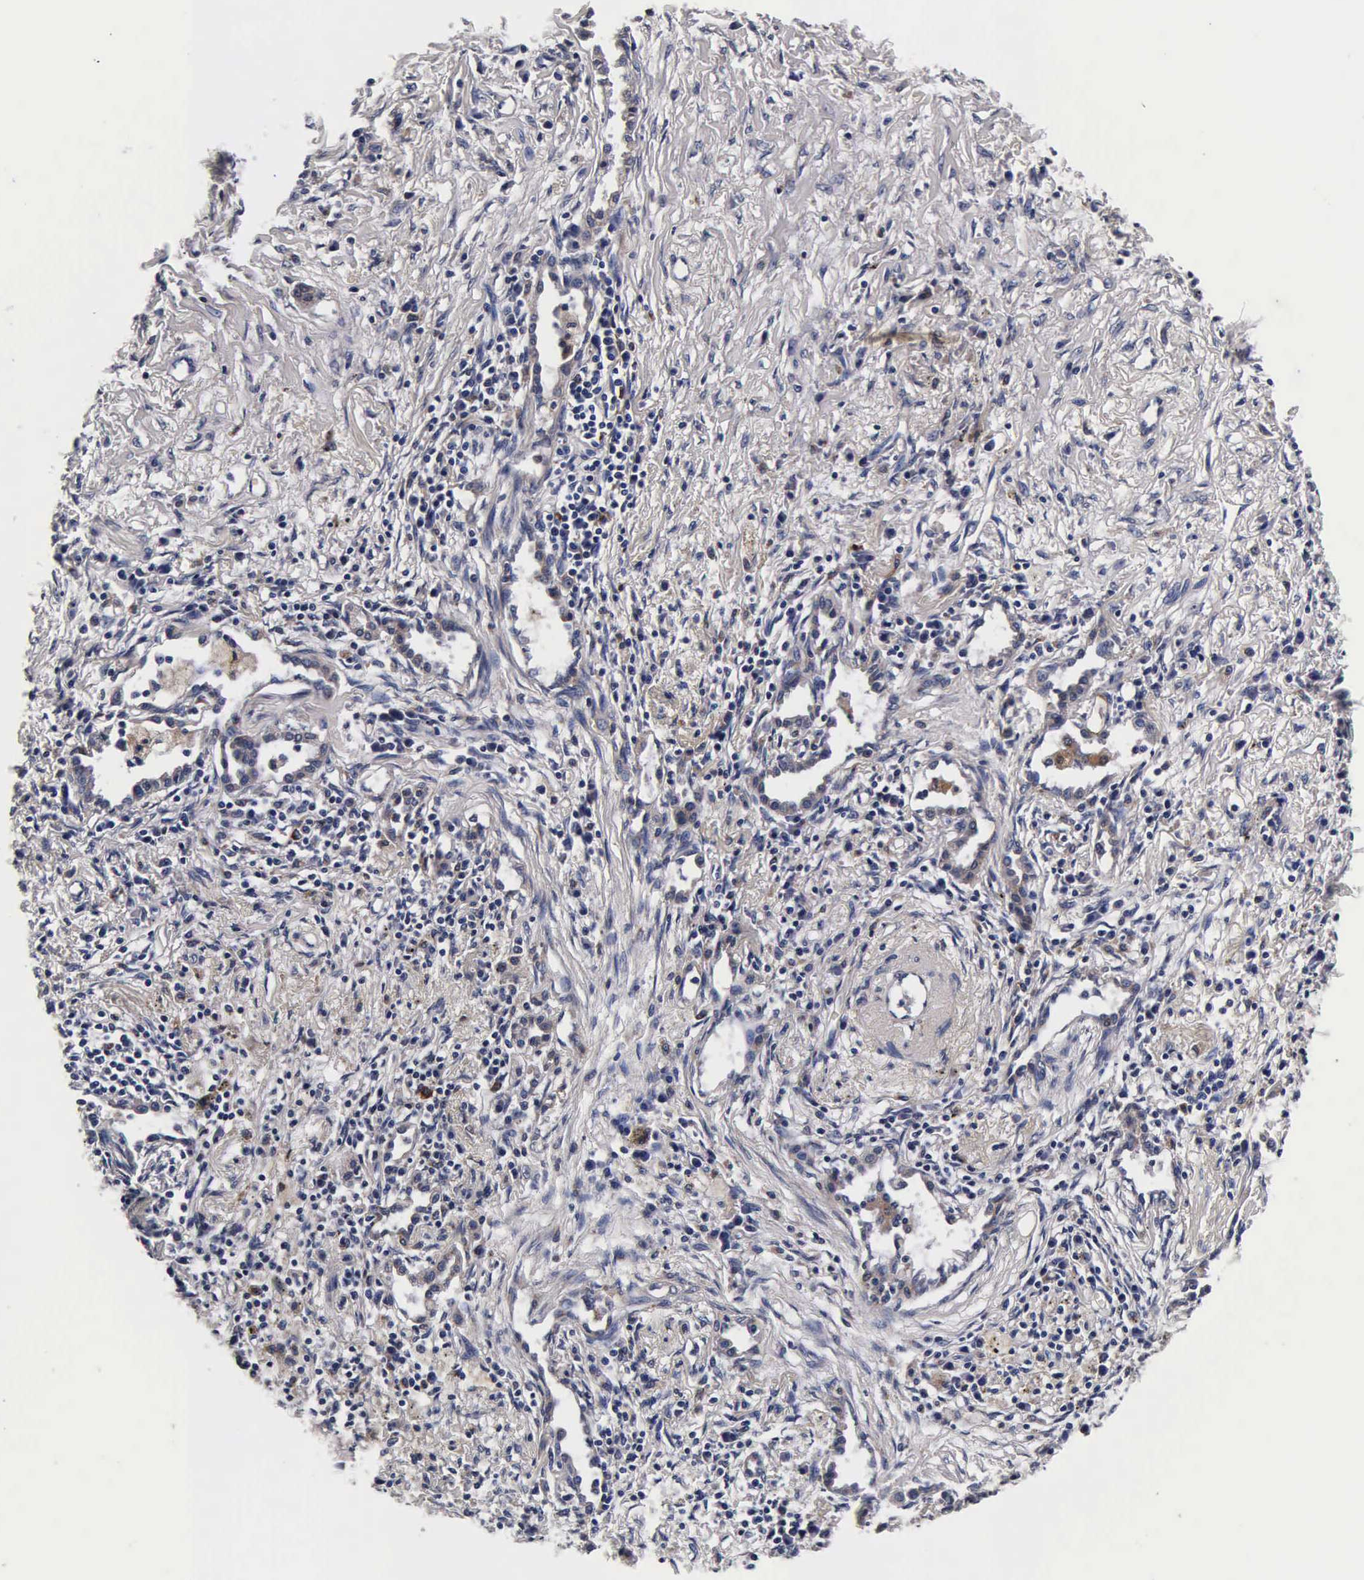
{"staining": {"intensity": "moderate", "quantity": "<25%", "location": "cytoplasmic/membranous"}, "tissue": "lung cancer", "cell_type": "Tumor cells", "image_type": "cancer", "snomed": [{"axis": "morphology", "description": "Adenocarcinoma, NOS"}, {"axis": "topography", "description": "Lung"}], "caption": "Protein analysis of lung cancer tissue displays moderate cytoplasmic/membranous positivity in approximately <25% of tumor cells. (brown staining indicates protein expression, while blue staining denotes nuclei).", "gene": "CST3", "patient": {"sex": "male", "age": 60}}